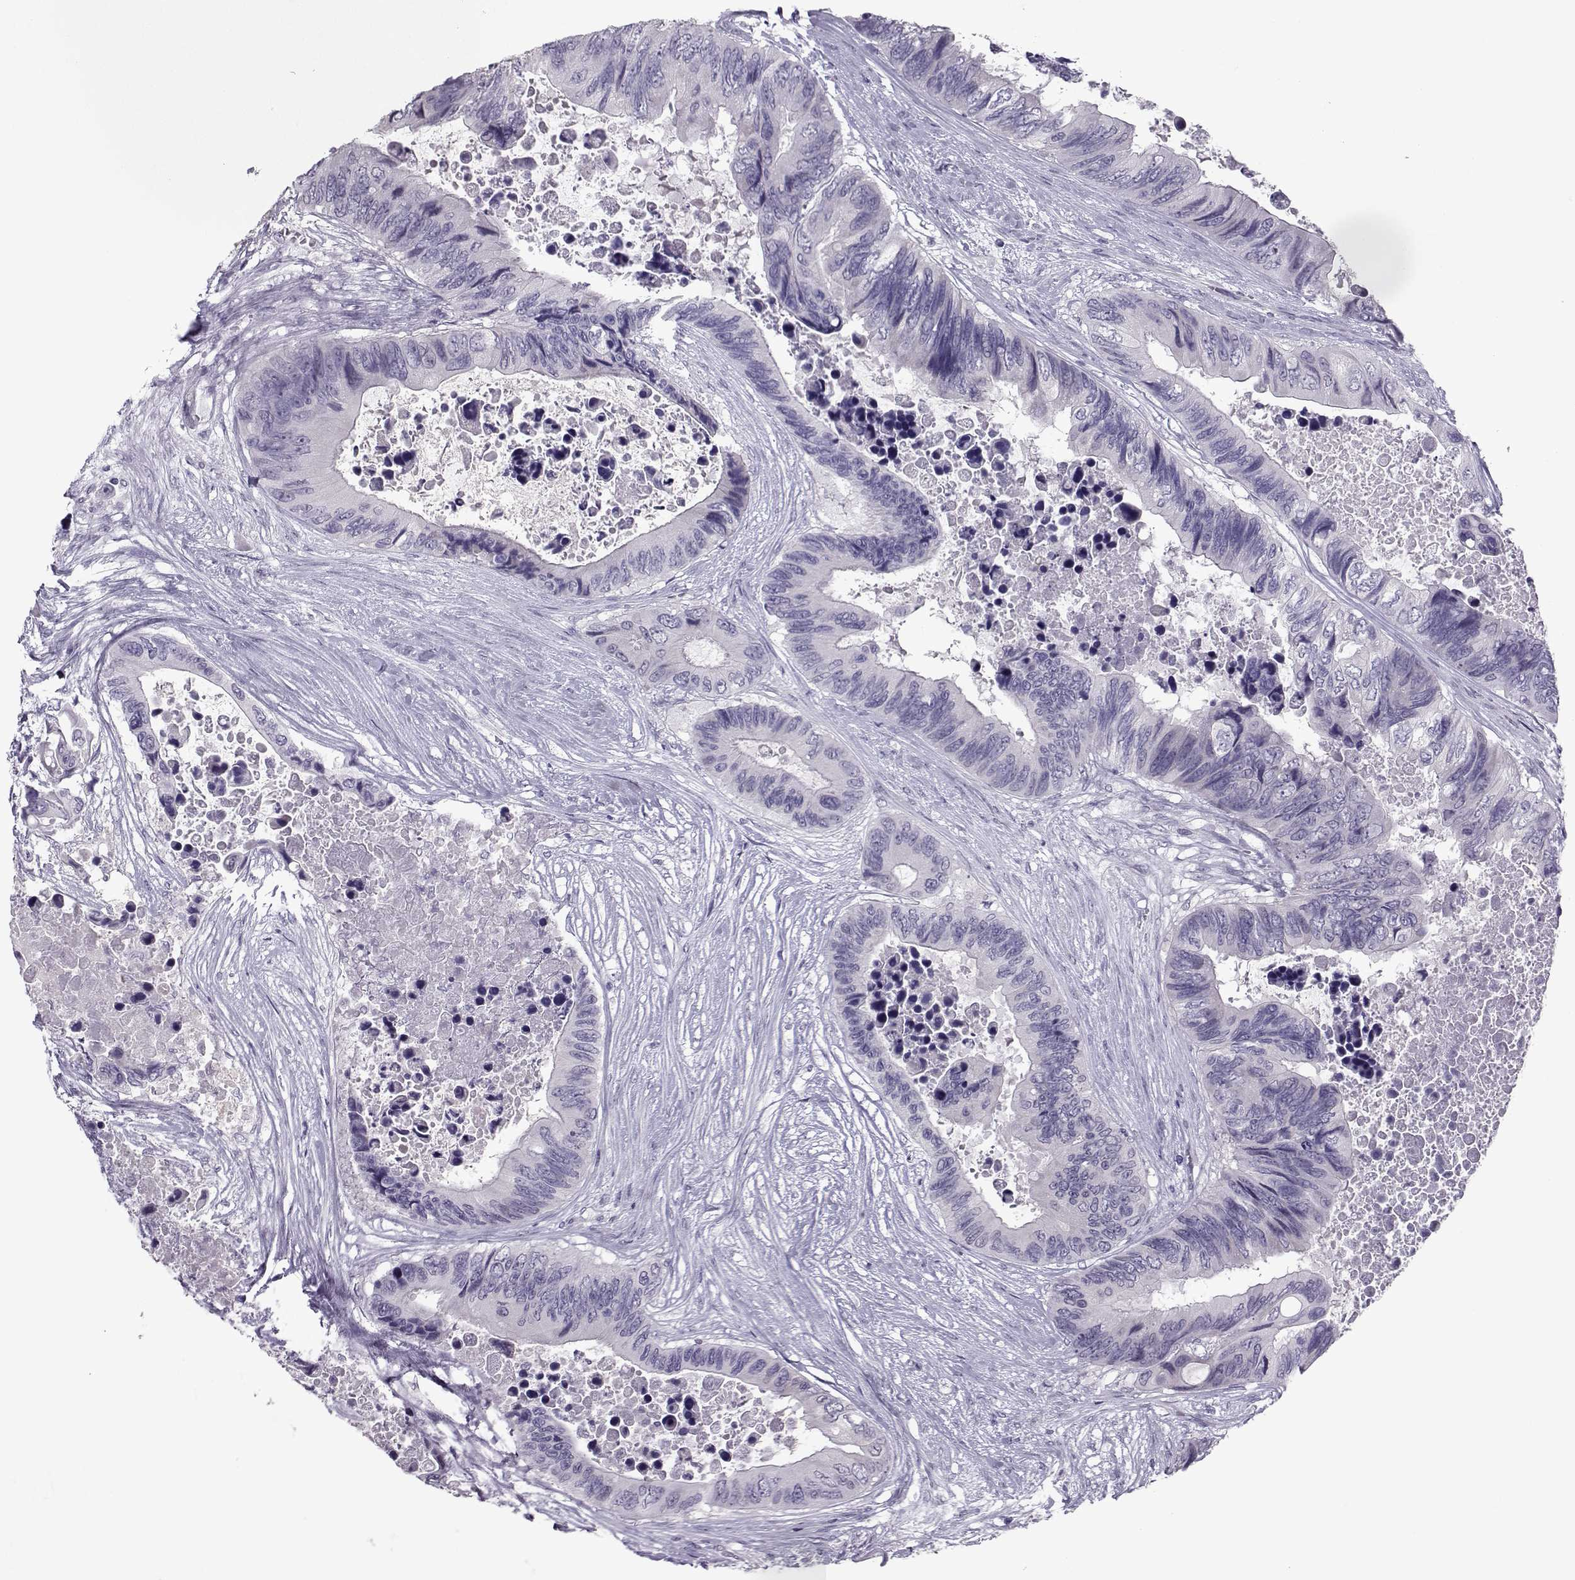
{"staining": {"intensity": "negative", "quantity": "none", "location": "none"}, "tissue": "colorectal cancer", "cell_type": "Tumor cells", "image_type": "cancer", "snomed": [{"axis": "morphology", "description": "Adenocarcinoma, NOS"}, {"axis": "topography", "description": "Rectum"}], "caption": "Tumor cells are negative for protein expression in human colorectal adenocarcinoma. (DAB (3,3'-diaminobenzidine) IHC visualized using brightfield microscopy, high magnification).", "gene": "ASRGL1", "patient": {"sex": "male", "age": 63}}